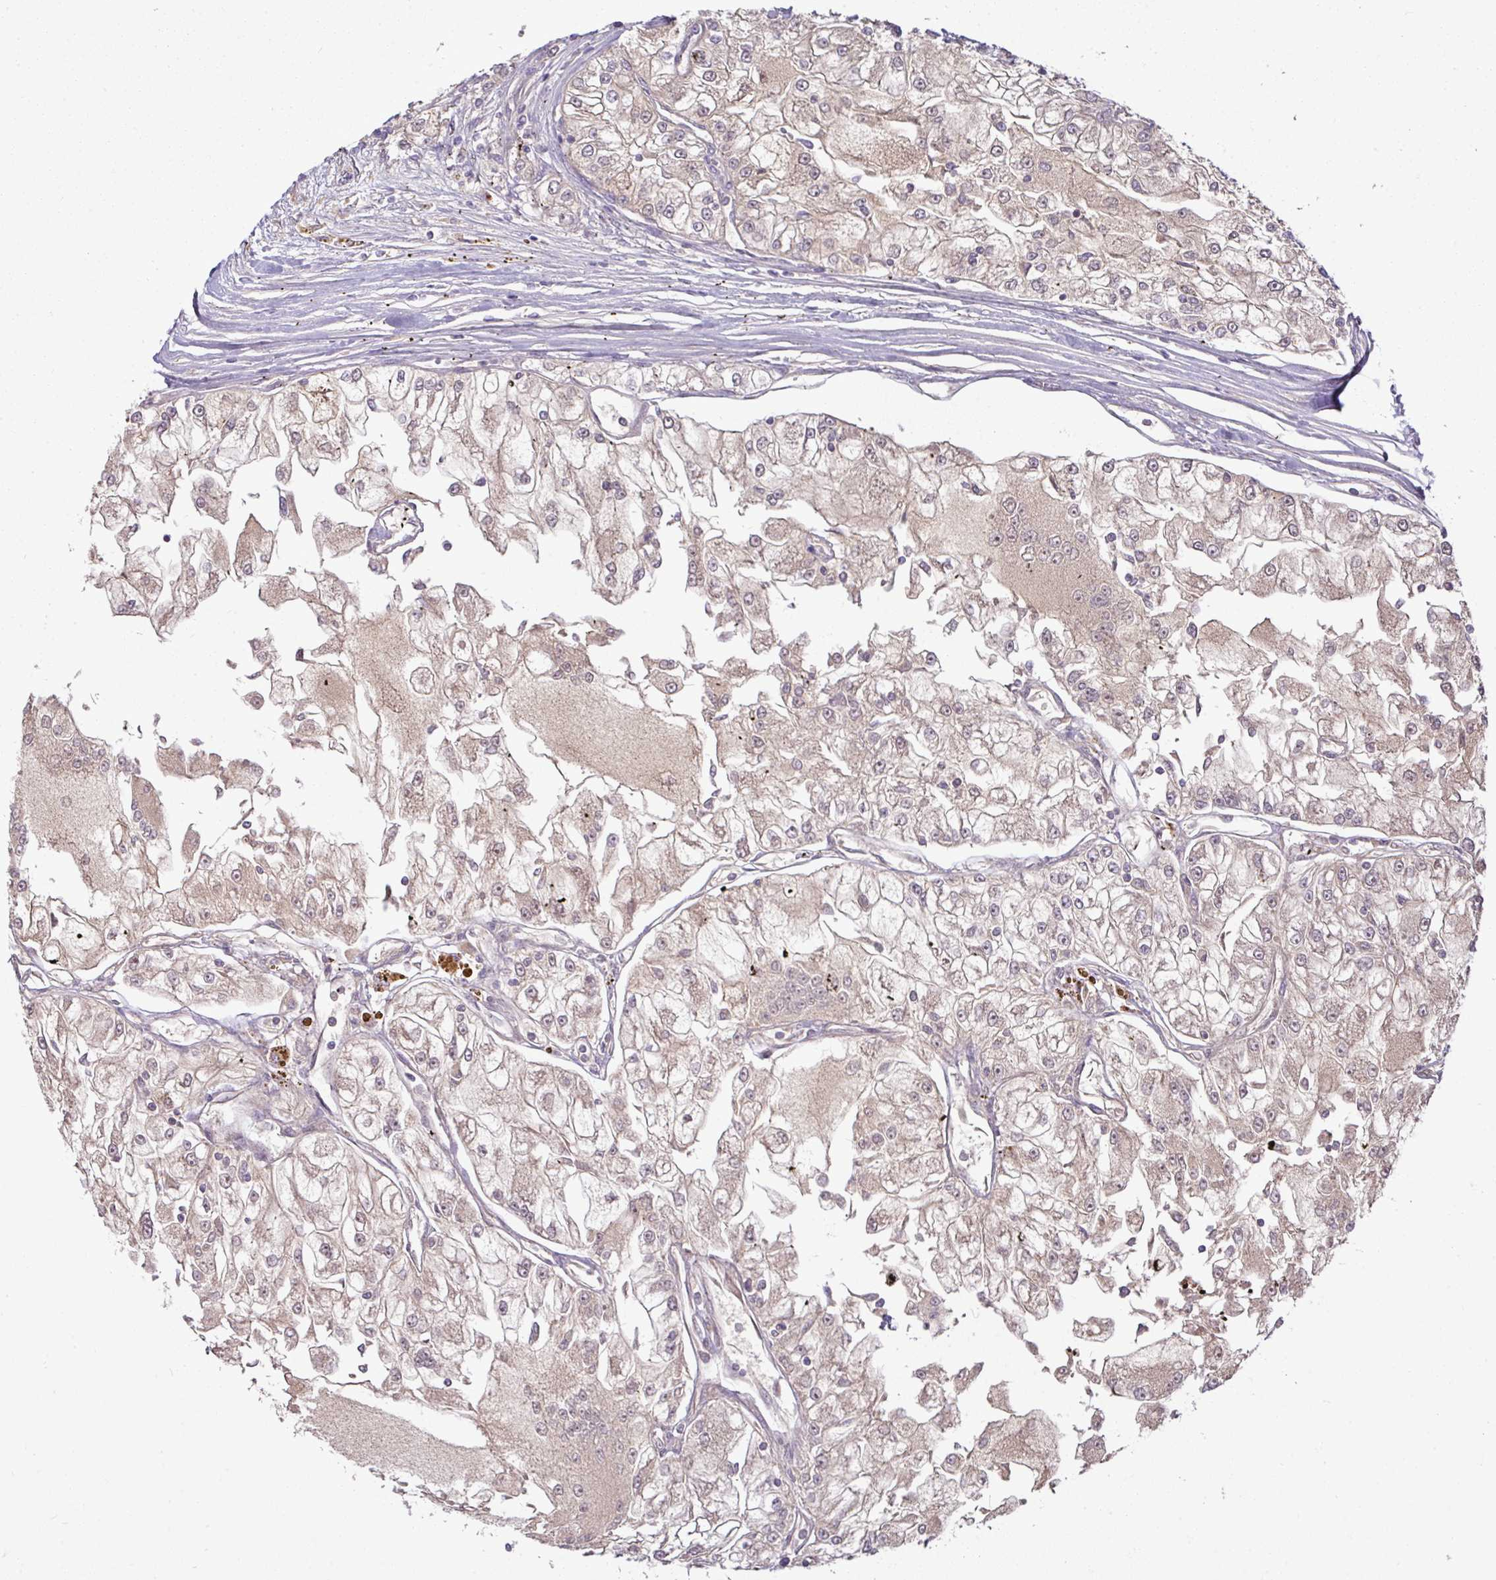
{"staining": {"intensity": "weak", "quantity": "25%-75%", "location": "cytoplasmic/membranous"}, "tissue": "renal cancer", "cell_type": "Tumor cells", "image_type": "cancer", "snomed": [{"axis": "morphology", "description": "Adenocarcinoma, NOS"}, {"axis": "topography", "description": "Kidney"}], "caption": "Immunohistochemical staining of renal adenocarcinoma demonstrates low levels of weak cytoplasmic/membranous expression in about 25%-75% of tumor cells.", "gene": "GSTA3", "patient": {"sex": "female", "age": 72}}